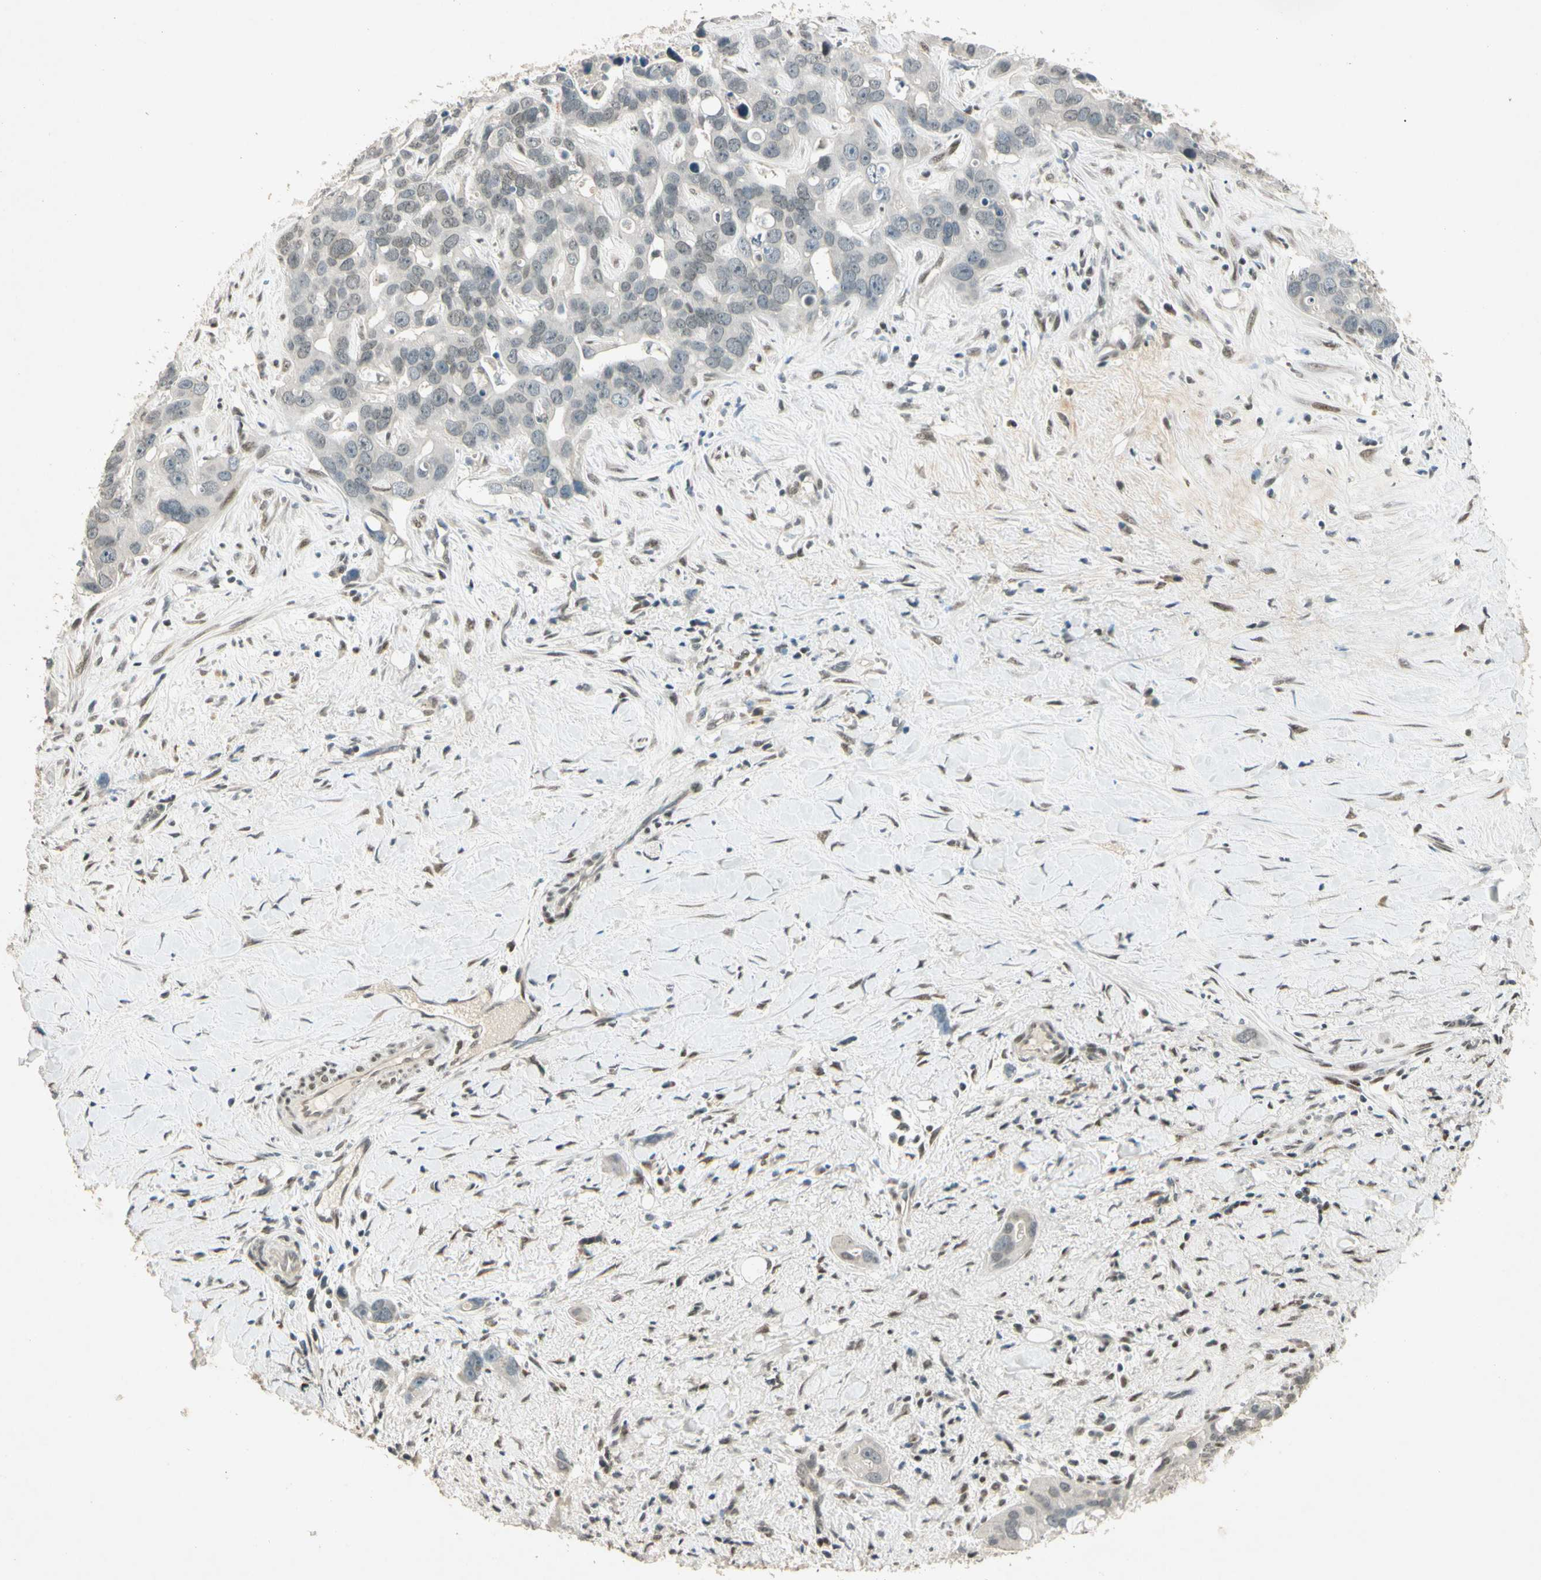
{"staining": {"intensity": "negative", "quantity": "none", "location": "none"}, "tissue": "liver cancer", "cell_type": "Tumor cells", "image_type": "cancer", "snomed": [{"axis": "morphology", "description": "Cholangiocarcinoma"}, {"axis": "topography", "description": "Liver"}], "caption": "Tumor cells are negative for brown protein staining in liver cholangiocarcinoma.", "gene": "ZBTB4", "patient": {"sex": "female", "age": 65}}